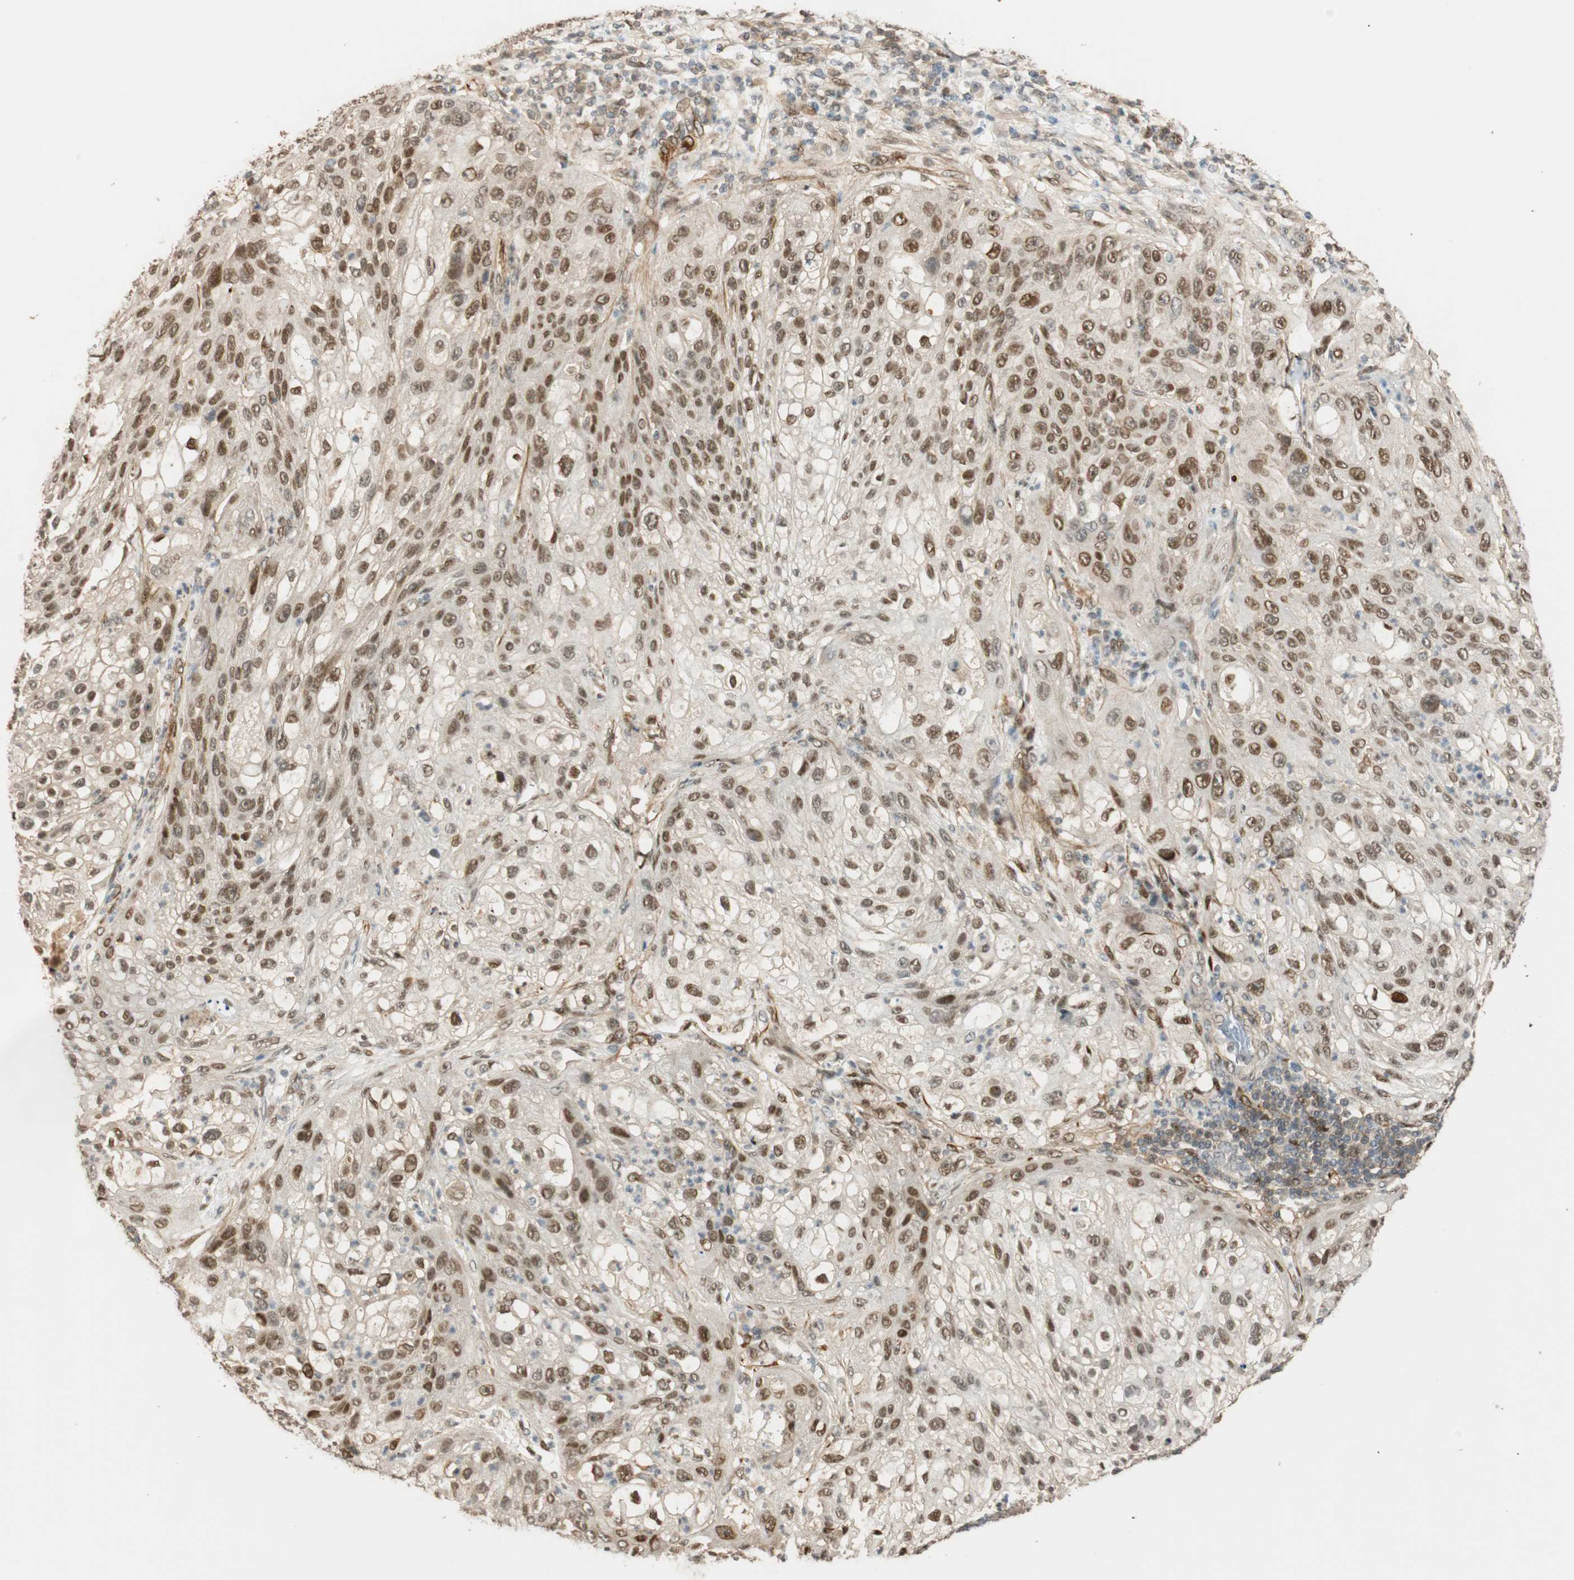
{"staining": {"intensity": "weak", "quantity": ">75%", "location": "nuclear"}, "tissue": "lung cancer", "cell_type": "Tumor cells", "image_type": "cancer", "snomed": [{"axis": "morphology", "description": "Inflammation, NOS"}, {"axis": "morphology", "description": "Squamous cell carcinoma, NOS"}, {"axis": "topography", "description": "Lymph node"}, {"axis": "topography", "description": "Soft tissue"}, {"axis": "topography", "description": "Lung"}], "caption": "Protein expression by IHC reveals weak nuclear expression in about >75% of tumor cells in lung cancer. (DAB (3,3'-diaminobenzidine) IHC with brightfield microscopy, high magnification).", "gene": "NES", "patient": {"sex": "male", "age": 66}}